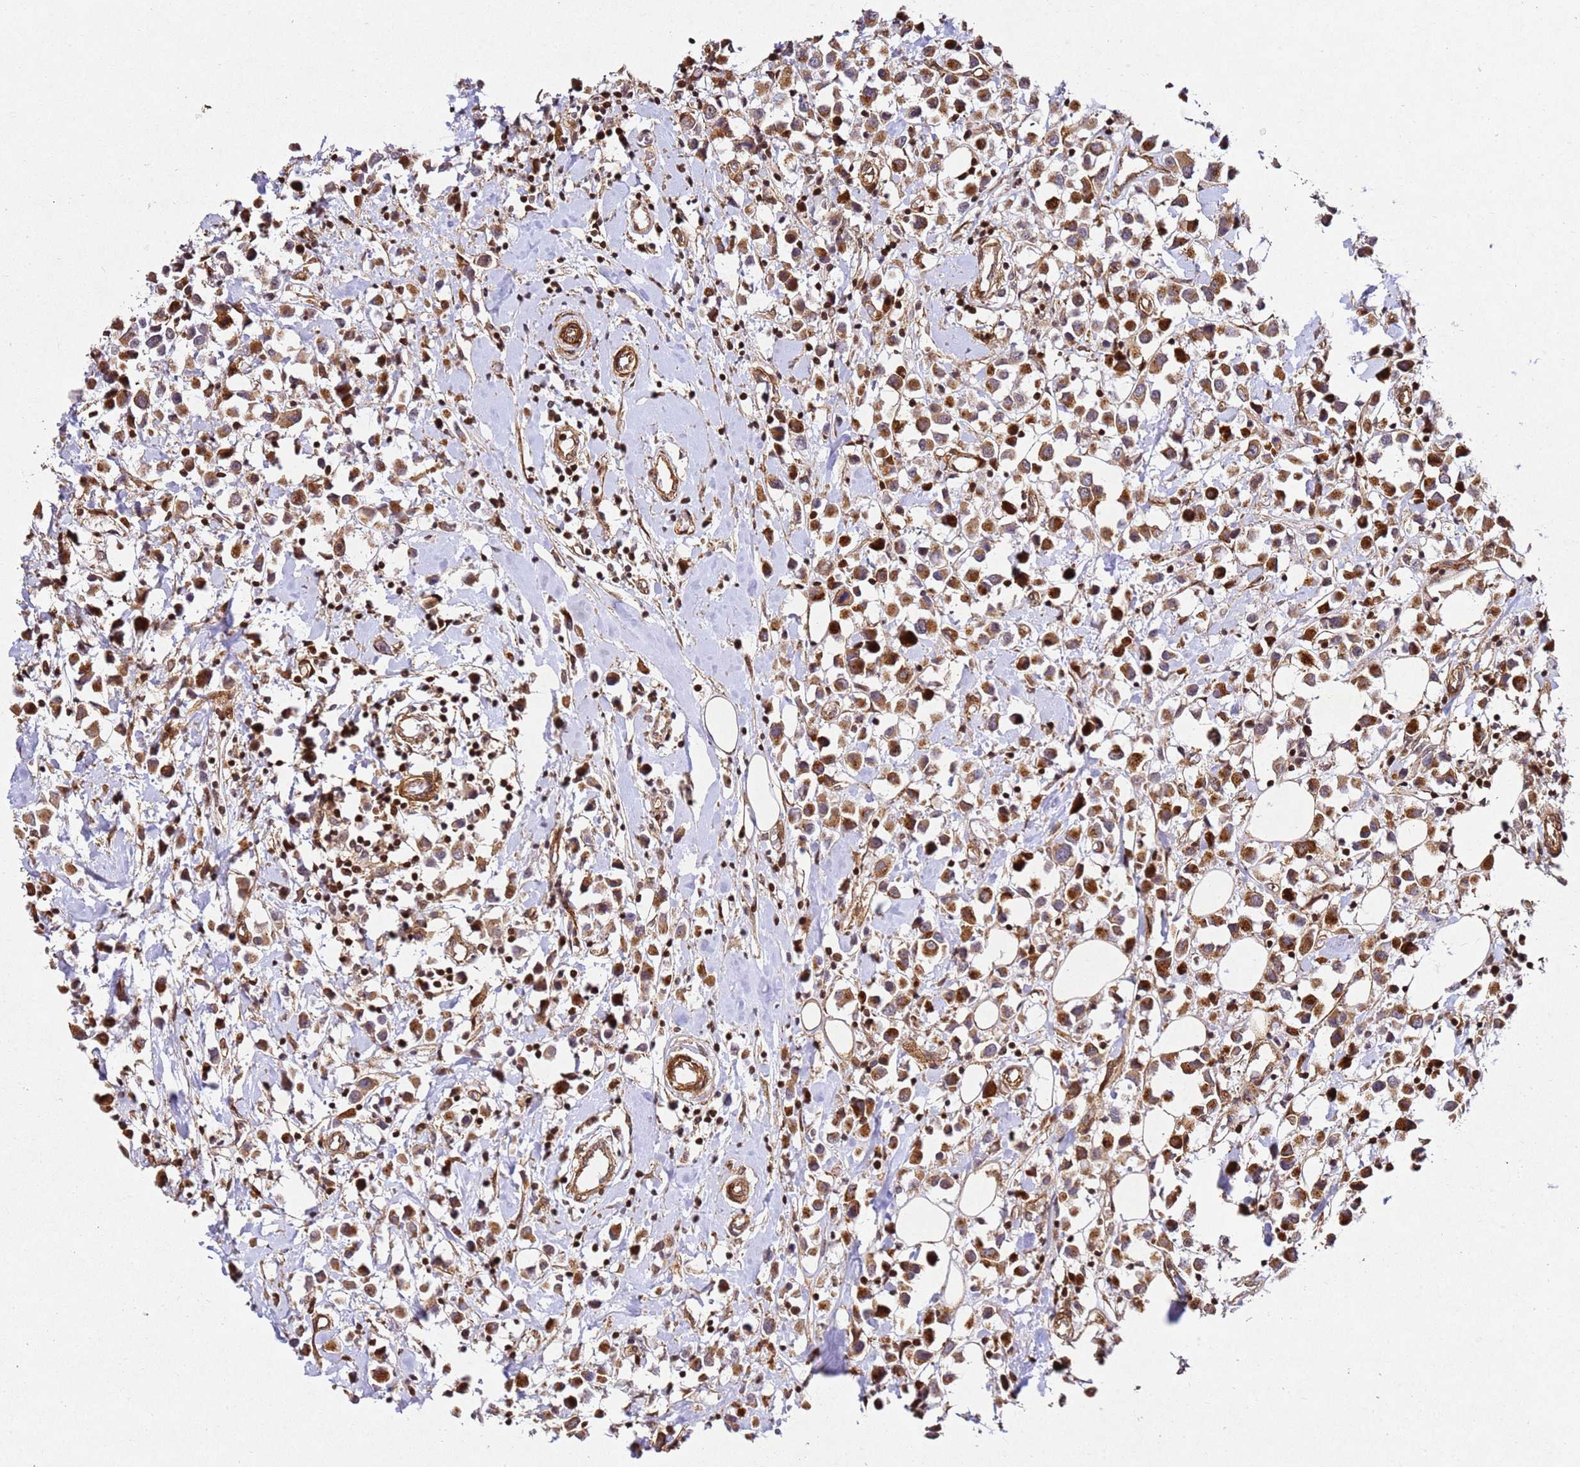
{"staining": {"intensity": "moderate", "quantity": ">75%", "location": "cytoplasmic/membranous"}, "tissue": "breast cancer", "cell_type": "Tumor cells", "image_type": "cancer", "snomed": [{"axis": "morphology", "description": "Duct carcinoma"}, {"axis": "topography", "description": "Breast"}], "caption": "Invasive ductal carcinoma (breast) stained with a brown dye reveals moderate cytoplasmic/membranous positive expression in about >75% of tumor cells.", "gene": "ZNF296", "patient": {"sex": "female", "age": 61}}